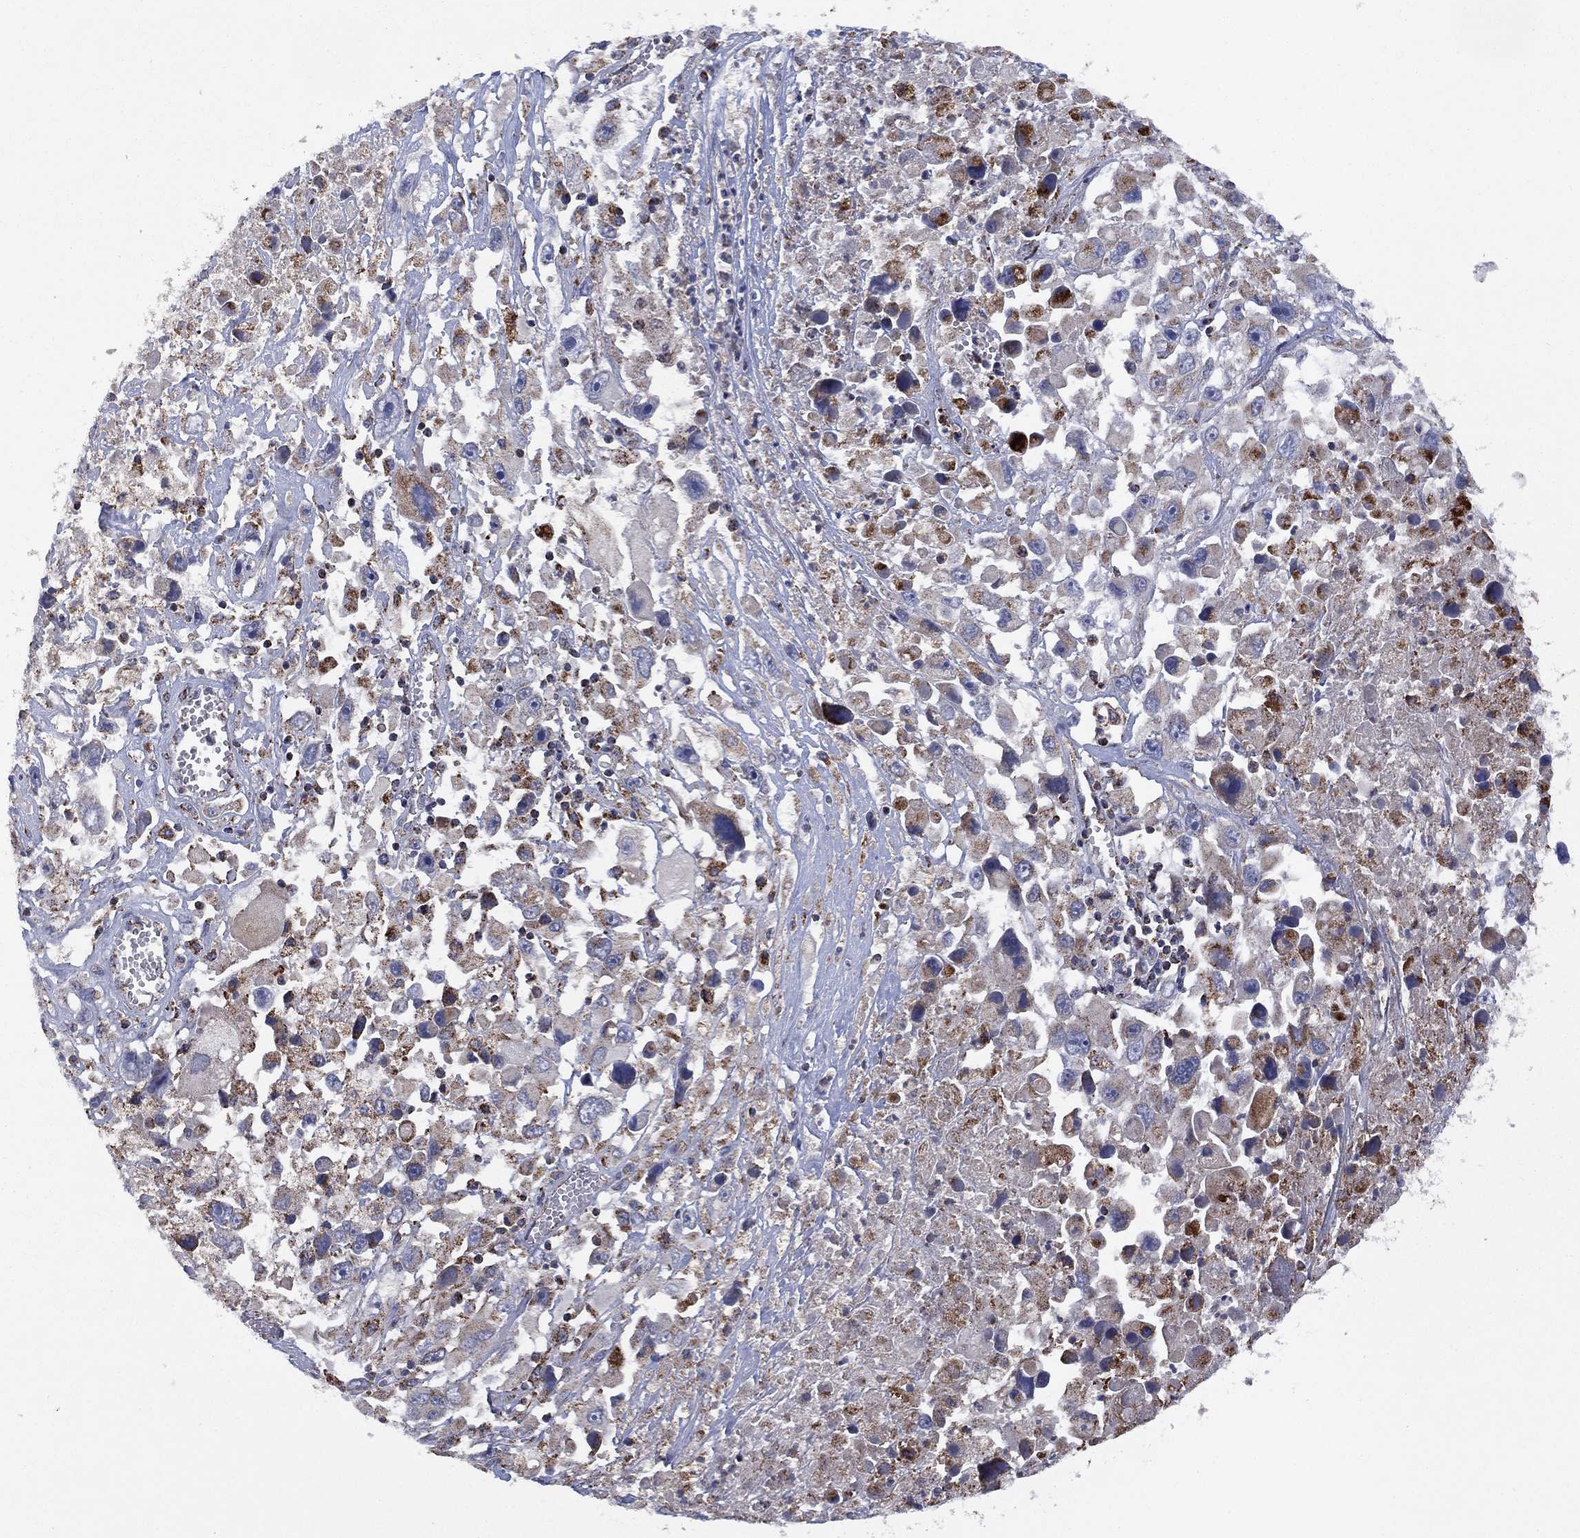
{"staining": {"intensity": "moderate", "quantity": "<25%", "location": "cytoplasmic/membranous"}, "tissue": "melanoma", "cell_type": "Tumor cells", "image_type": "cancer", "snomed": [{"axis": "morphology", "description": "Malignant melanoma, Metastatic site"}, {"axis": "topography", "description": "Soft tissue"}], "caption": "Melanoma stained for a protein (brown) displays moderate cytoplasmic/membranous positive staining in approximately <25% of tumor cells.", "gene": "PPP2R5A", "patient": {"sex": "male", "age": 50}}